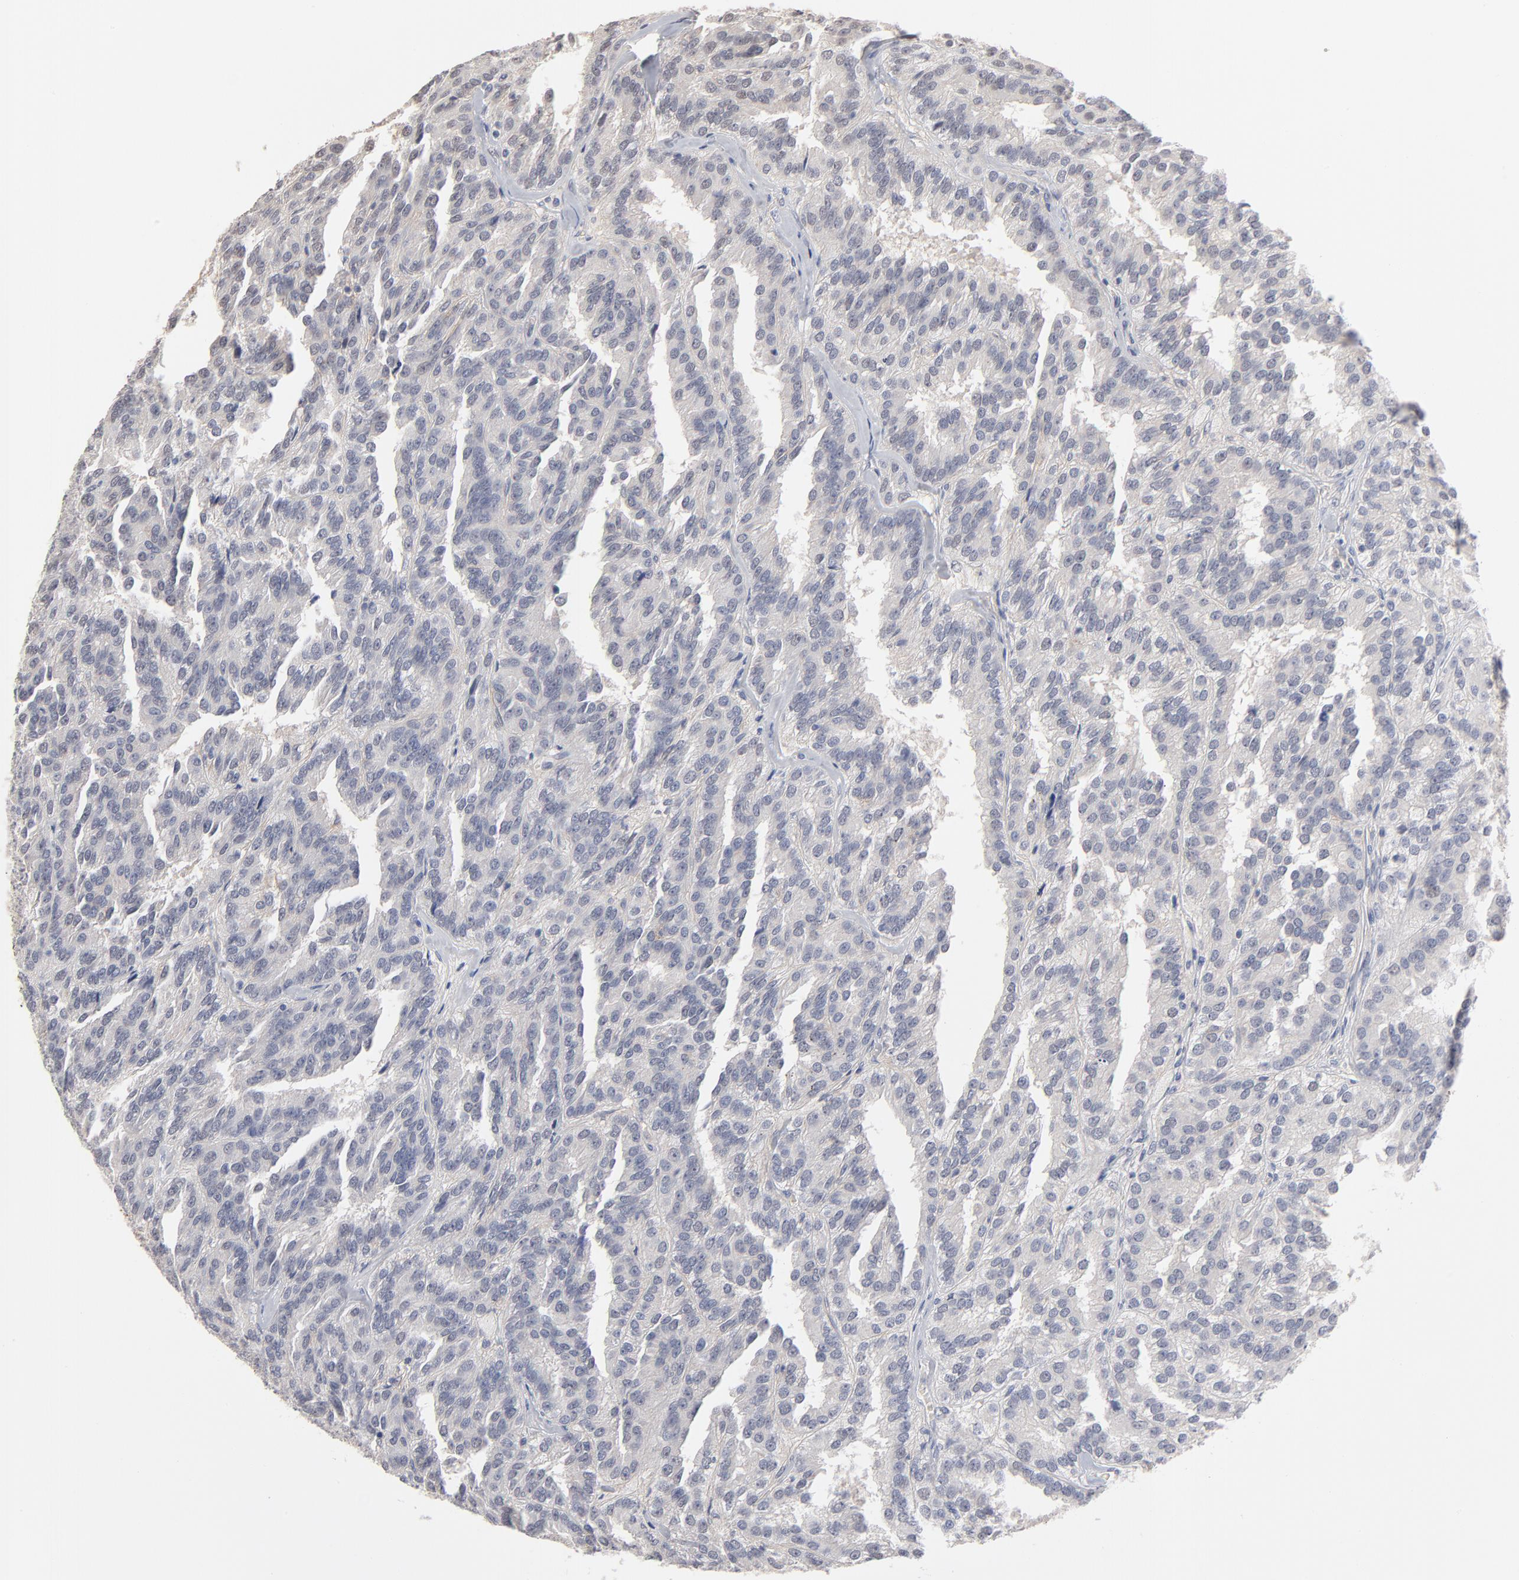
{"staining": {"intensity": "negative", "quantity": "none", "location": "none"}, "tissue": "renal cancer", "cell_type": "Tumor cells", "image_type": "cancer", "snomed": [{"axis": "morphology", "description": "Adenocarcinoma, NOS"}, {"axis": "topography", "description": "Kidney"}], "caption": "Immunohistochemistry of renal cancer reveals no positivity in tumor cells.", "gene": "SLC16A1", "patient": {"sex": "male", "age": 46}}